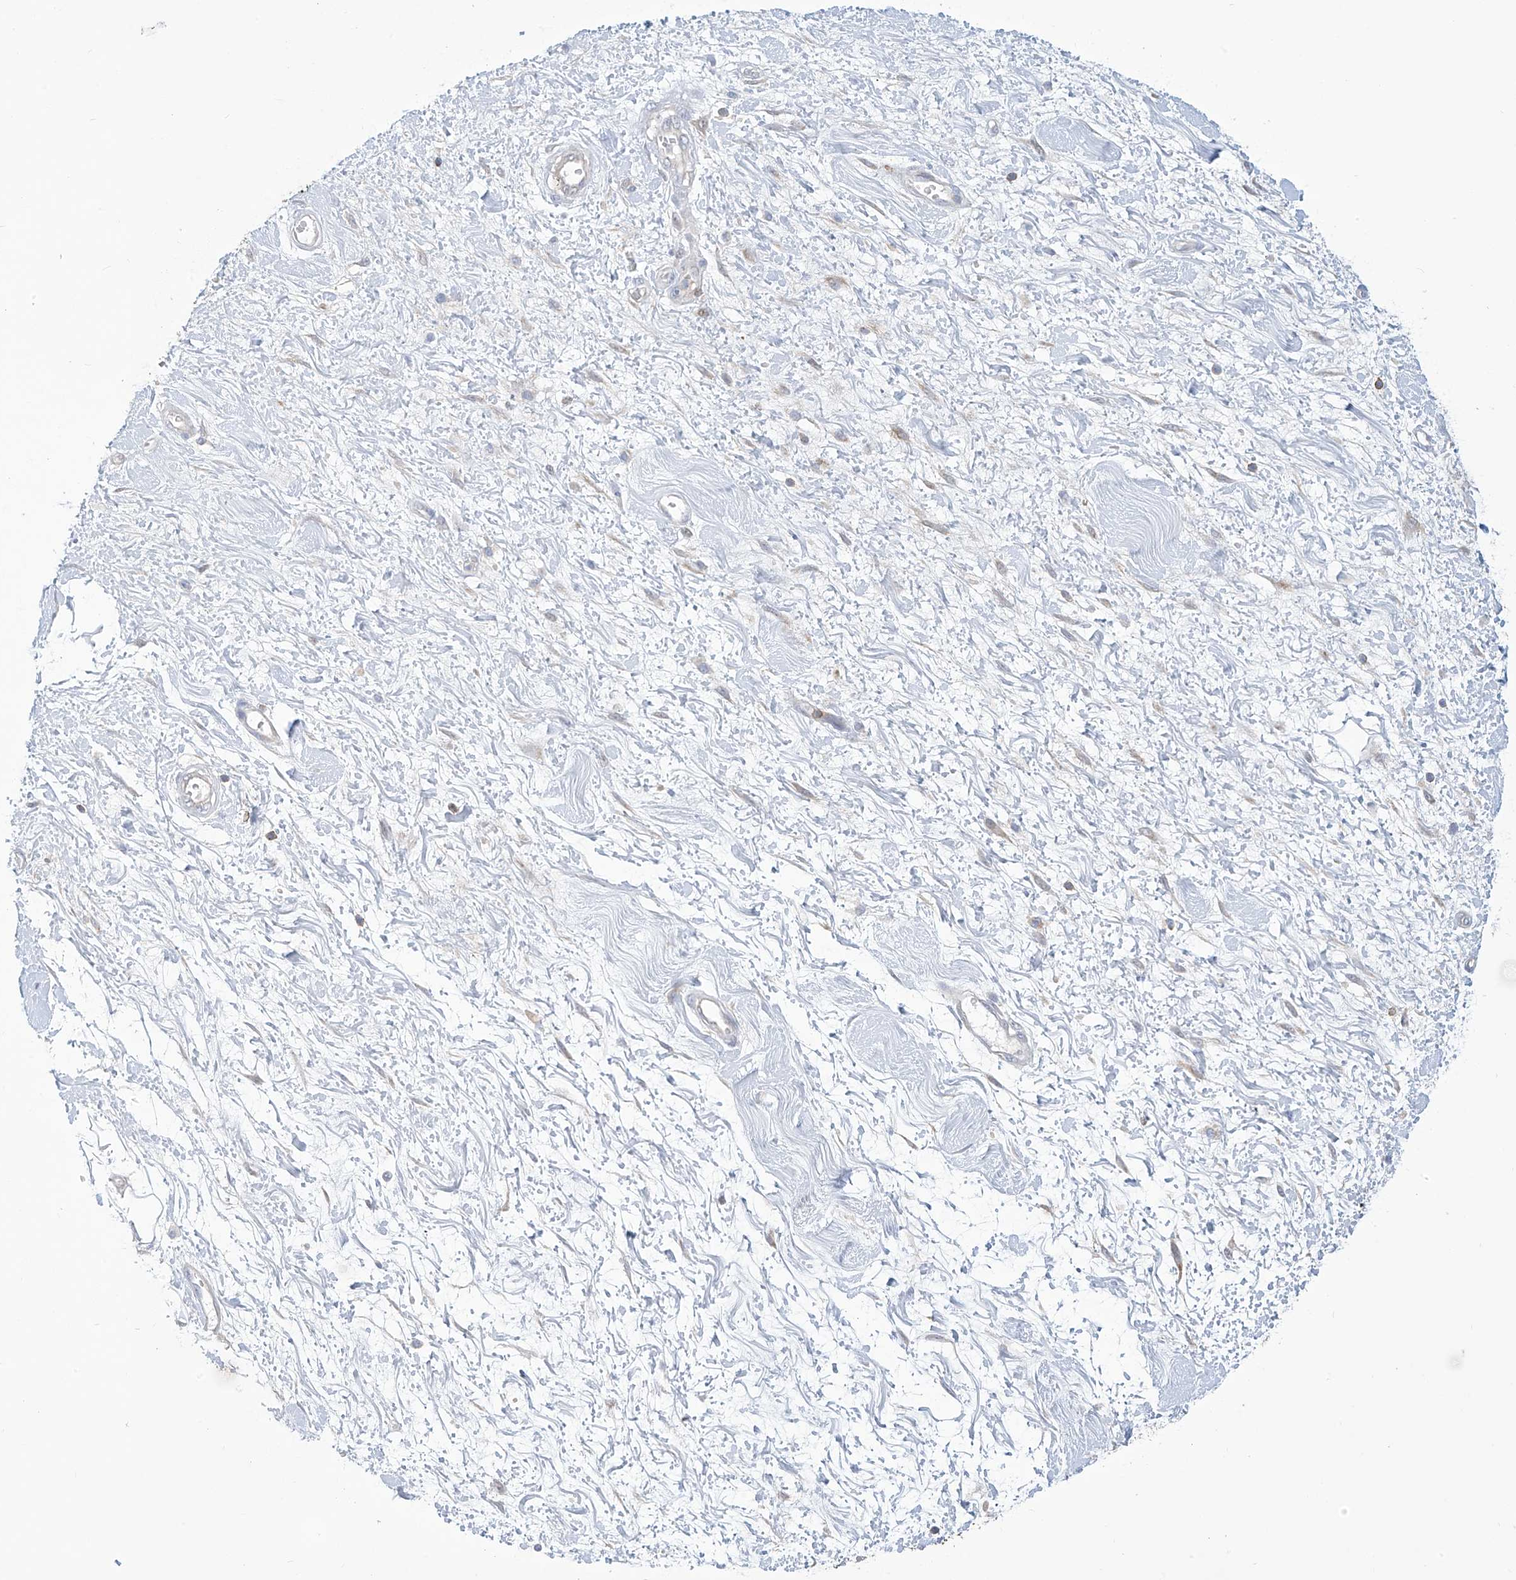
{"staining": {"intensity": "negative", "quantity": "none", "location": "none"}, "tissue": "adipose tissue", "cell_type": "Adipocytes", "image_type": "normal", "snomed": [{"axis": "morphology", "description": "Normal tissue, NOS"}, {"axis": "morphology", "description": "Adenocarcinoma, NOS"}, {"axis": "topography", "description": "Pancreas"}, {"axis": "topography", "description": "Peripheral nerve tissue"}], "caption": "An immunohistochemistry image of normal adipose tissue is shown. There is no staining in adipocytes of adipose tissue. The staining is performed using DAB brown chromogen with nuclei counter-stained in using hematoxylin.", "gene": "IBA57", "patient": {"sex": "male", "age": 59}}